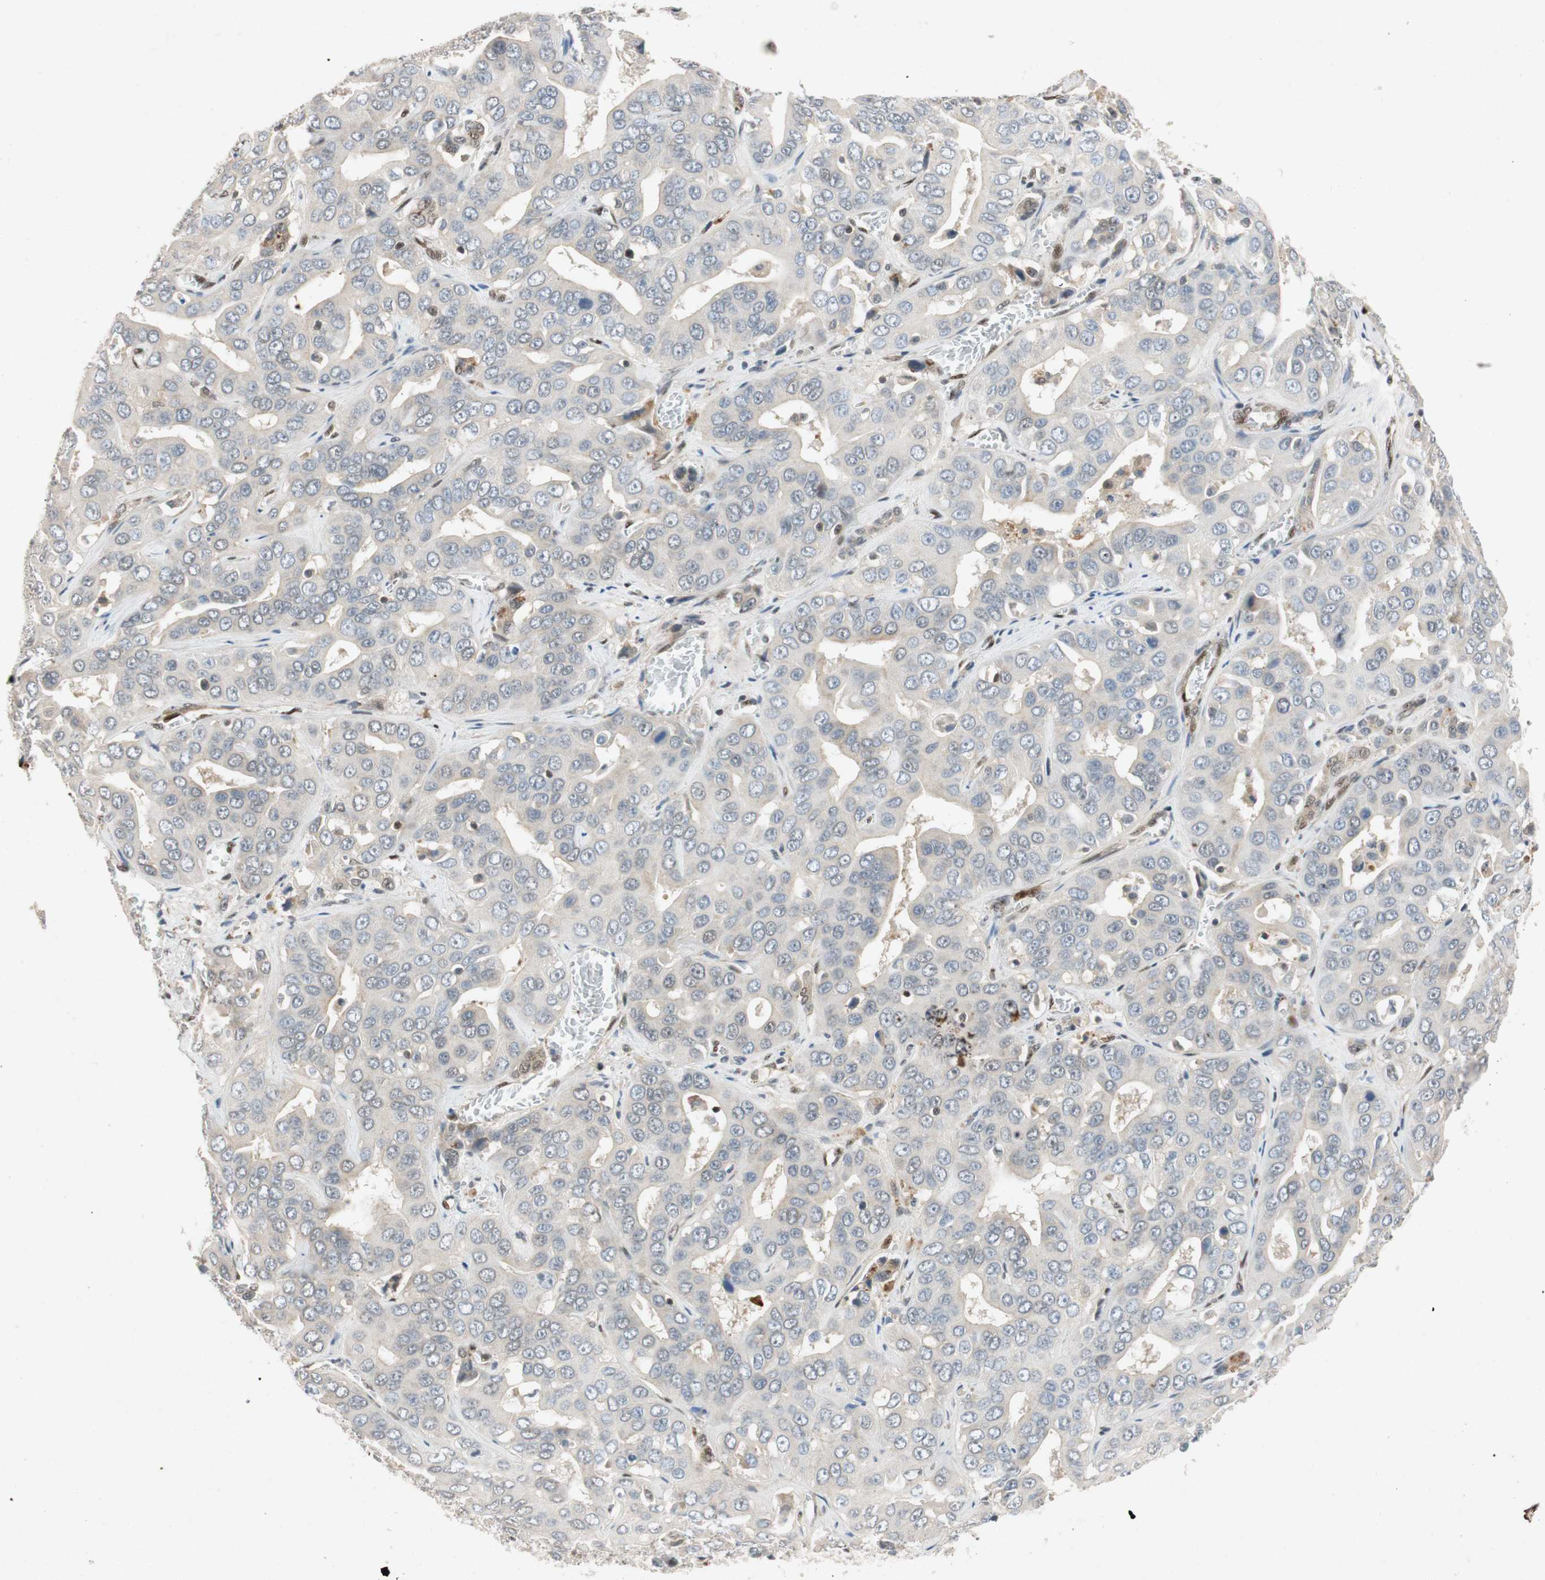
{"staining": {"intensity": "negative", "quantity": "none", "location": "none"}, "tissue": "liver cancer", "cell_type": "Tumor cells", "image_type": "cancer", "snomed": [{"axis": "morphology", "description": "Cholangiocarcinoma"}, {"axis": "topography", "description": "Liver"}], "caption": "This is an IHC image of liver cancer. There is no positivity in tumor cells.", "gene": "NCBP3", "patient": {"sex": "female", "age": 52}}